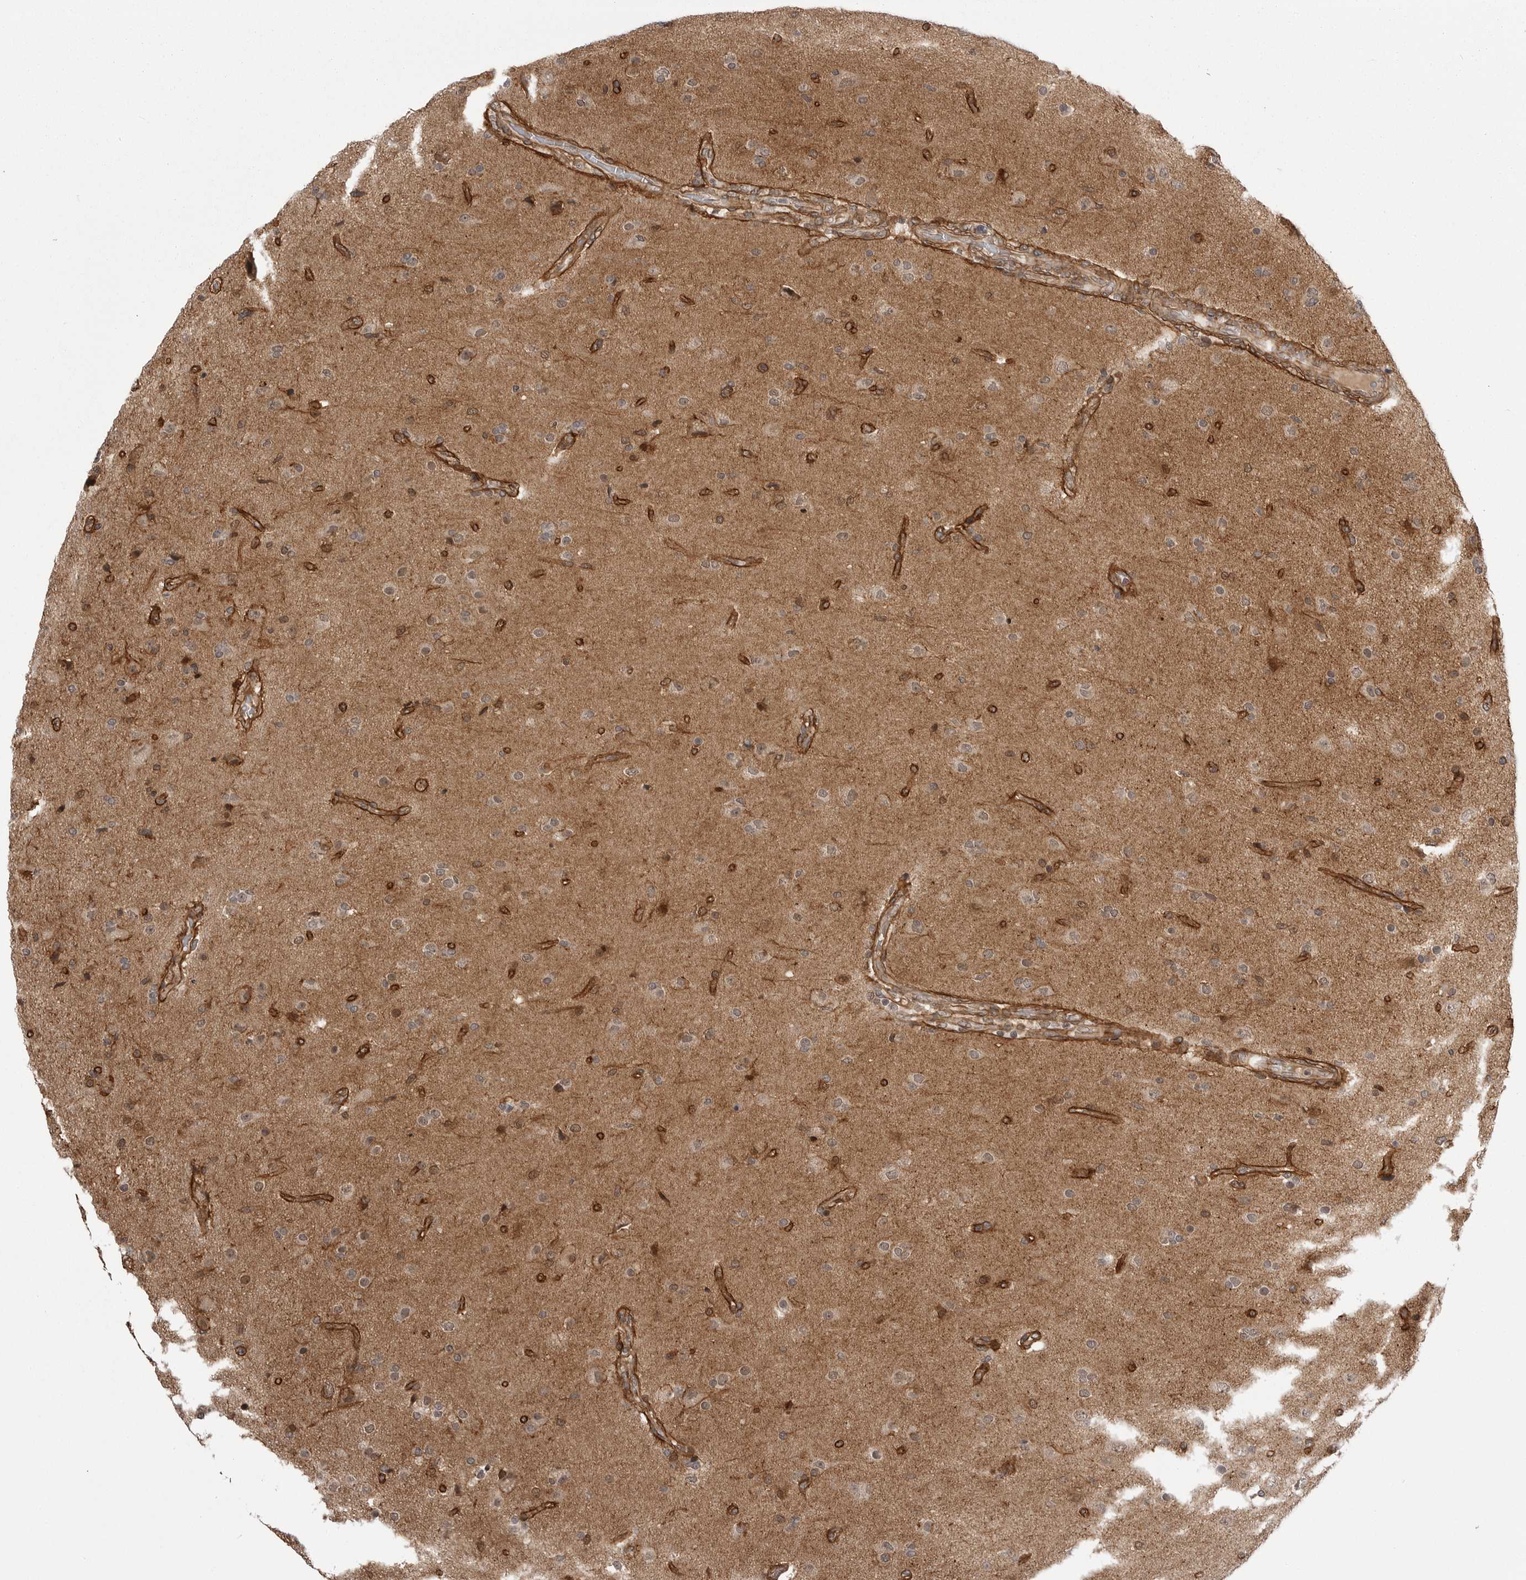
{"staining": {"intensity": "weak", "quantity": "25%-75%", "location": "cytoplasmic/membranous"}, "tissue": "glioma", "cell_type": "Tumor cells", "image_type": "cancer", "snomed": [{"axis": "morphology", "description": "Glioma, malignant, High grade"}, {"axis": "topography", "description": "Brain"}], "caption": "Brown immunohistochemical staining in glioma exhibits weak cytoplasmic/membranous staining in approximately 25%-75% of tumor cells.", "gene": "SORBS1", "patient": {"sex": "male", "age": 72}}